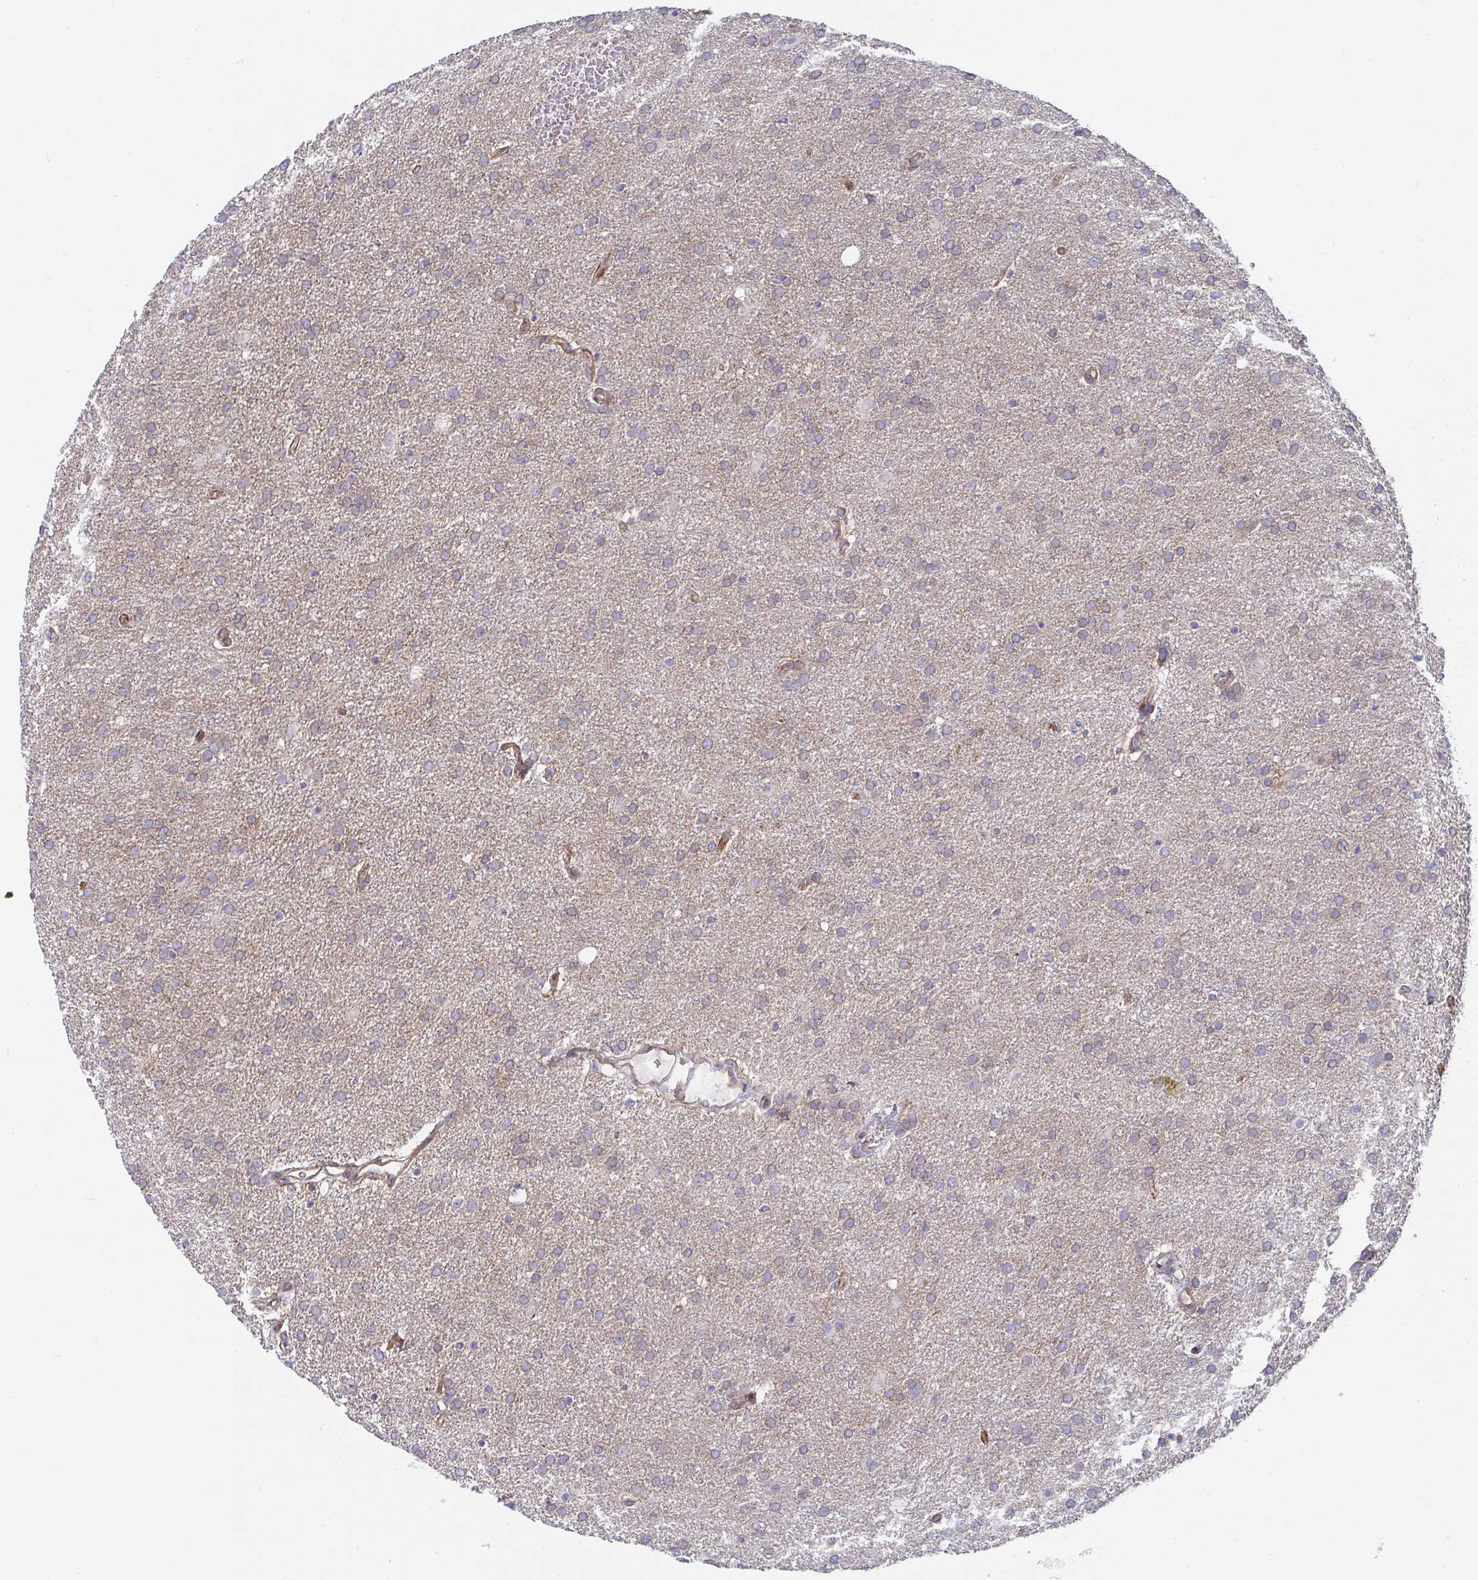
{"staining": {"intensity": "weak", "quantity": ">75%", "location": "cytoplasmic/membranous"}, "tissue": "glioma", "cell_type": "Tumor cells", "image_type": "cancer", "snomed": [{"axis": "morphology", "description": "Glioma, malignant, Low grade"}, {"axis": "topography", "description": "Brain"}], "caption": "Human glioma stained for a protein (brown) exhibits weak cytoplasmic/membranous positive staining in about >75% of tumor cells.", "gene": "EIF1AD", "patient": {"sex": "female", "age": 32}}